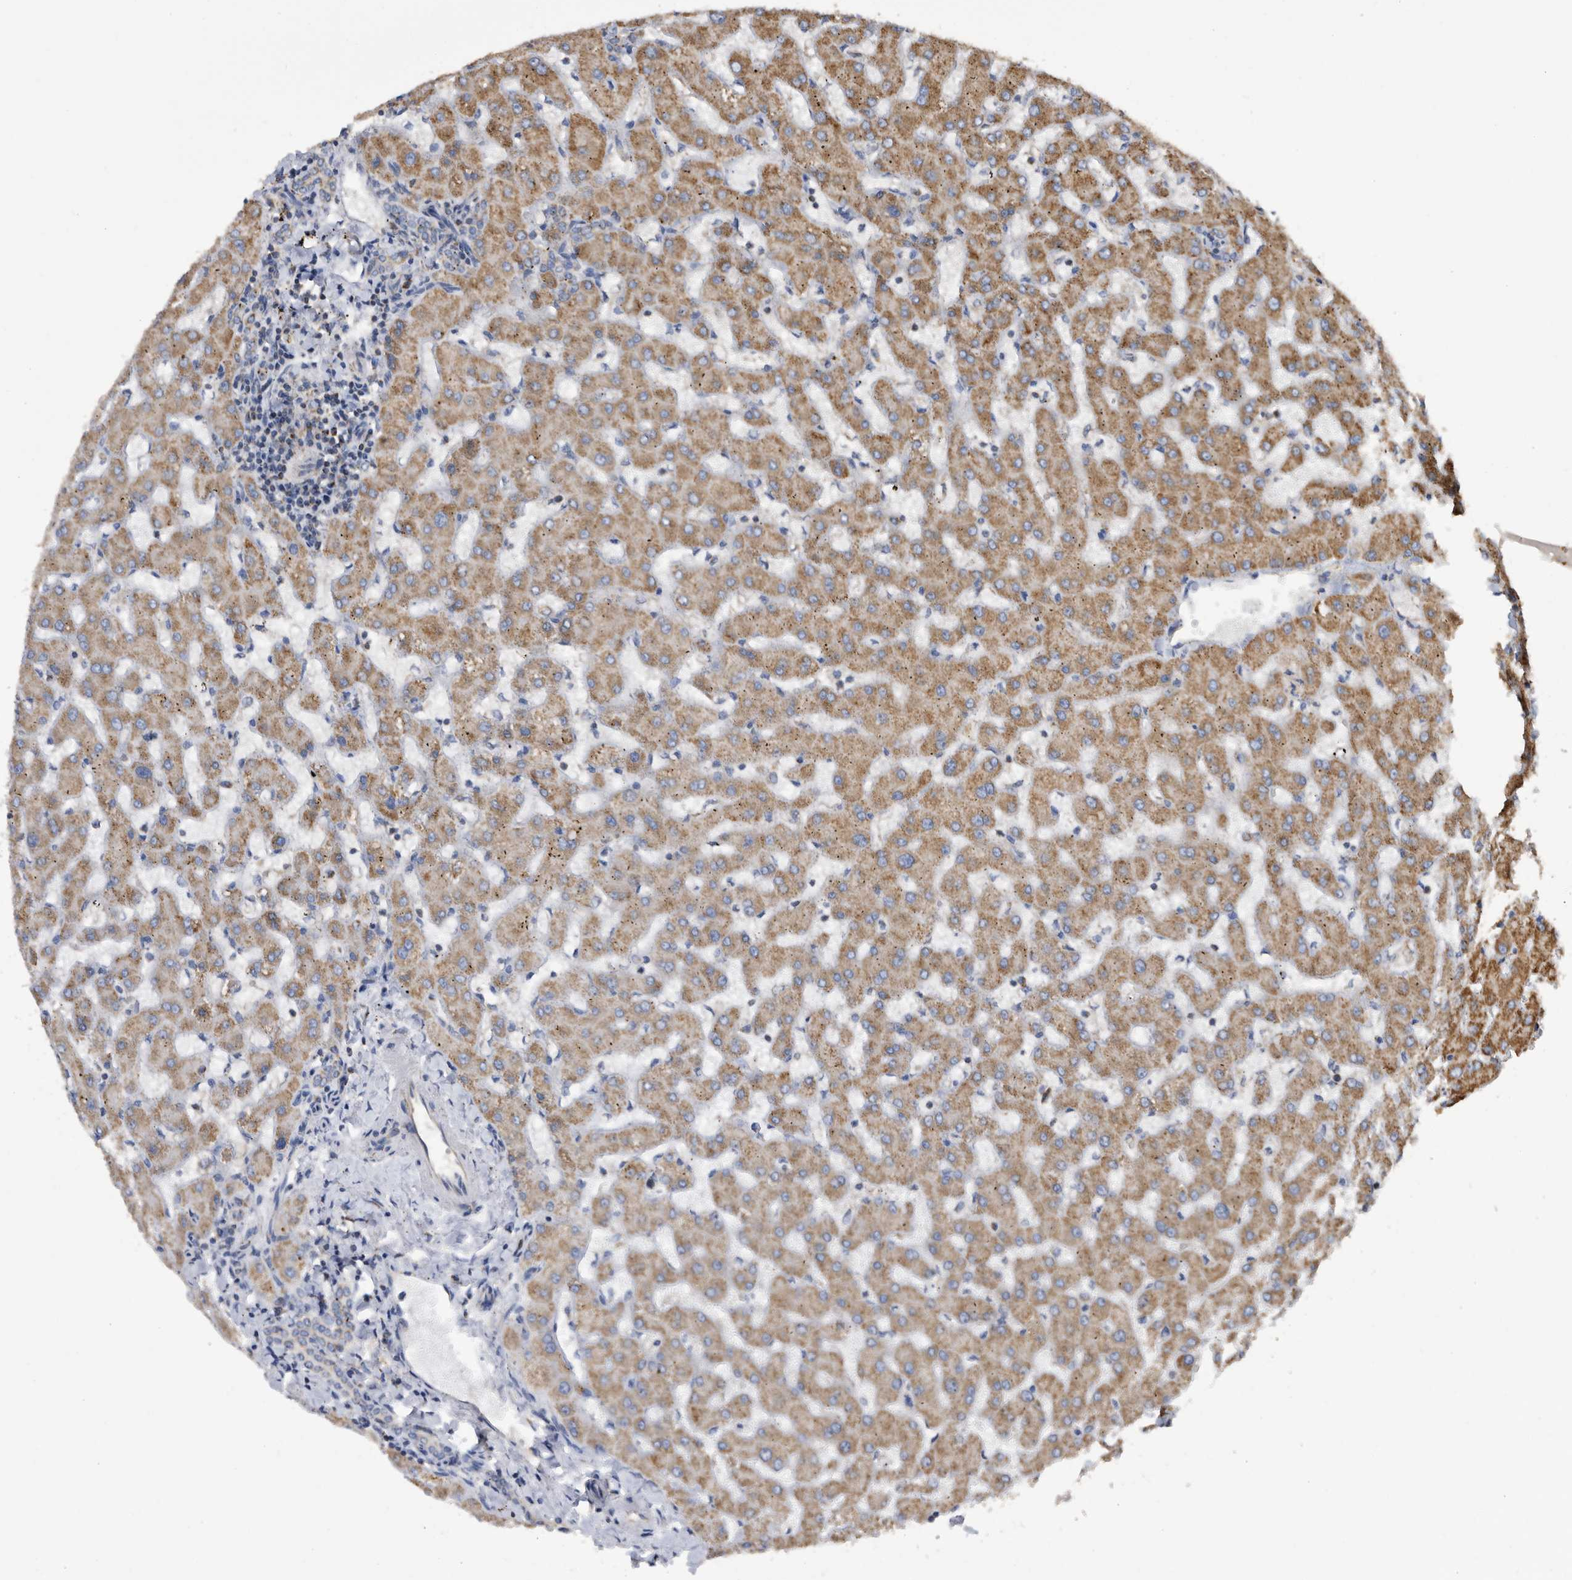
{"staining": {"intensity": "weak", "quantity": "25%-75%", "location": "cytoplasmic/membranous"}, "tissue": "liver", "cell_type": "Cholangiocytes", "image_type": "normal", "snomed": [{"axis": "morphology", "description": "Normal tissue, NOS"}, {"axis": "topography", "description": "Liver"}], "caption": "Brown immunohistochemical staining in benign liver displays weak cytoplasmic/membranous staining in about 25%-75% of cholangiocytes.", "gene": "WFDC1", "patient": {"sex": "female", "age": 63}}